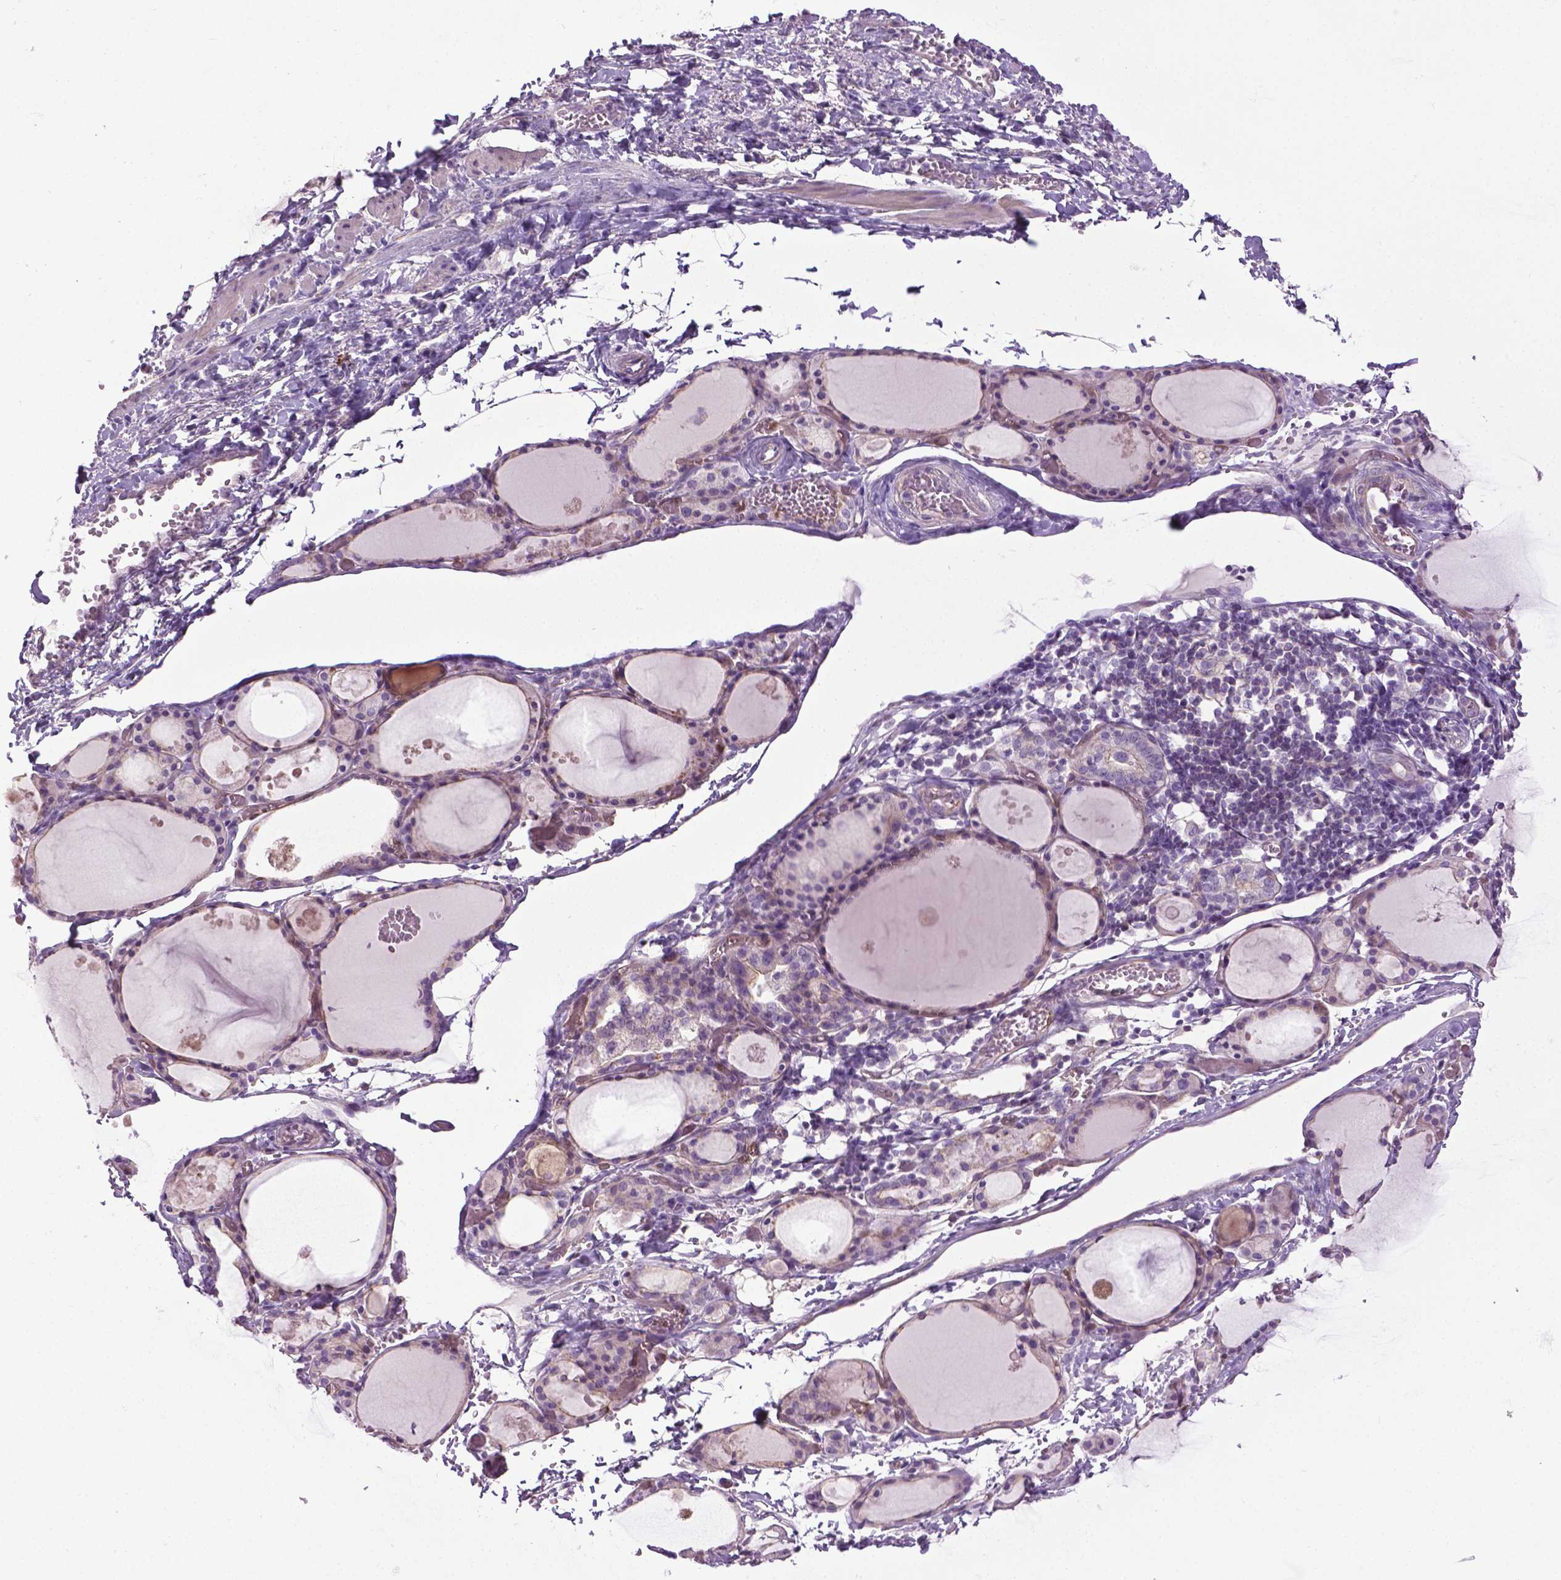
{"staining": {"intensity": "negative", "quantity": "none", "location": "none"}, "tissue": "thyroid gland", "cell_type": "Glandular cells", "image_type": "normal", "snomed": [{"axis": "morphology", "description": "Normal tissue, NOS"}, {"axis": "topography", "description": "Thyroid gland"}], "caption": "The IHC histopathology image has no significant expression in glandular cells of thyroid gland. Brightfield microscopy of immunohistochemistry (IHC) stained with DAB (3,3'-diaminobenzidine) (brown) and hematoxylin (blue), captured at high magnification.", "gene": "SPECC1L", "patient": {"sex": "male", "age": 68}}